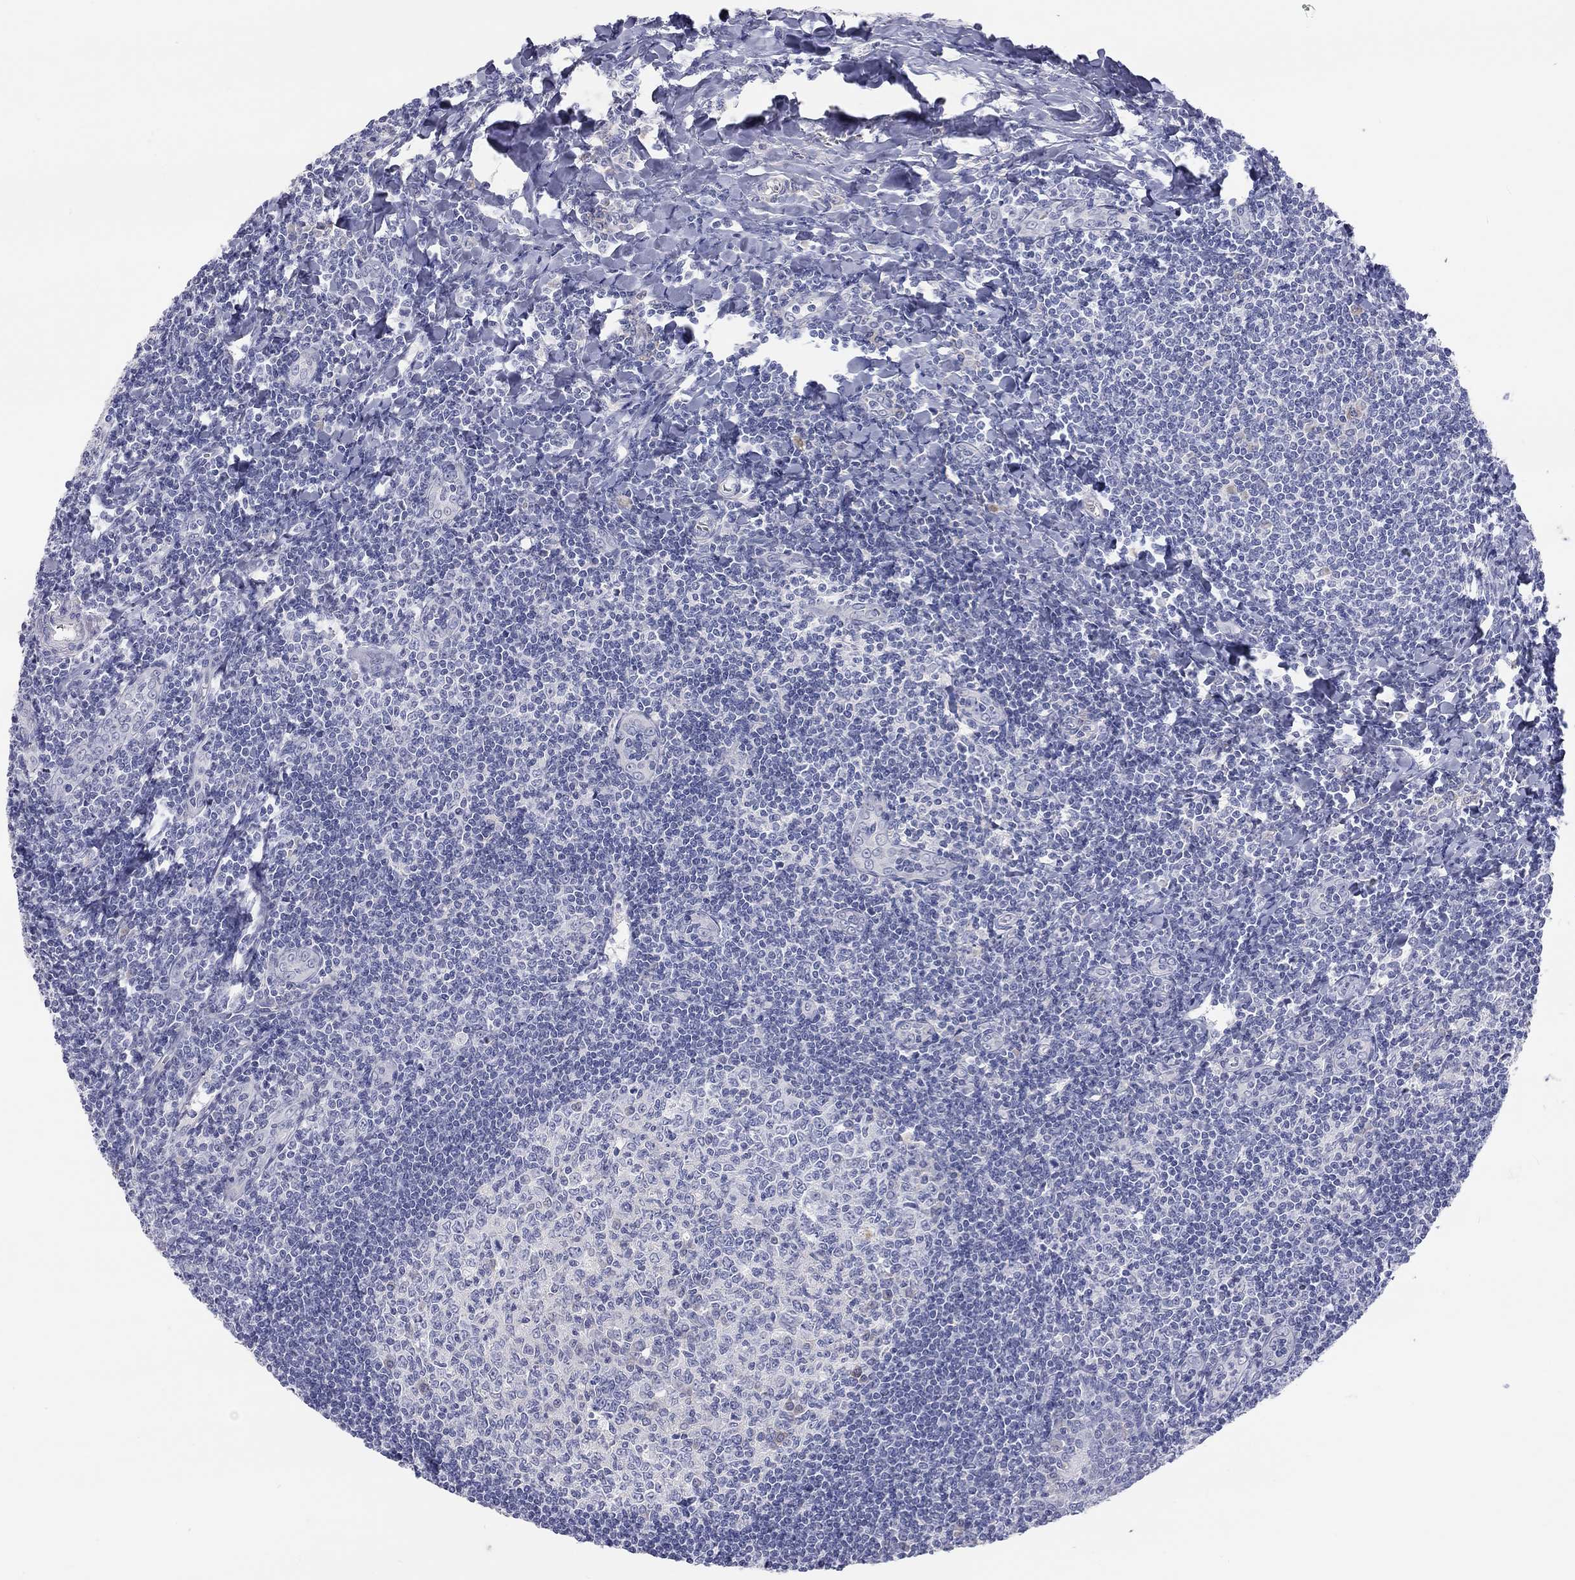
{"staining": {"intensity": "negative", "quantity": "none", "location": "none"}, "tissue": "tonsil", "cell_type": "Germinal center cells", "image_type": "normal", "snomed": [{"axis": "morphology", "description": "Normal tissue, NOS"}, {"axis": "topography", "description": "Tonsil"}], "caption": "There is no significant expression in germinal center cells of tonsil. The staining is performed using DAB (3,3'-diaminobenzidine) brown chromogen with nuclei counter-stained in using hematoxylin.", "gene": "ST7L", "patient": {"sex": "female", "age": 12}}